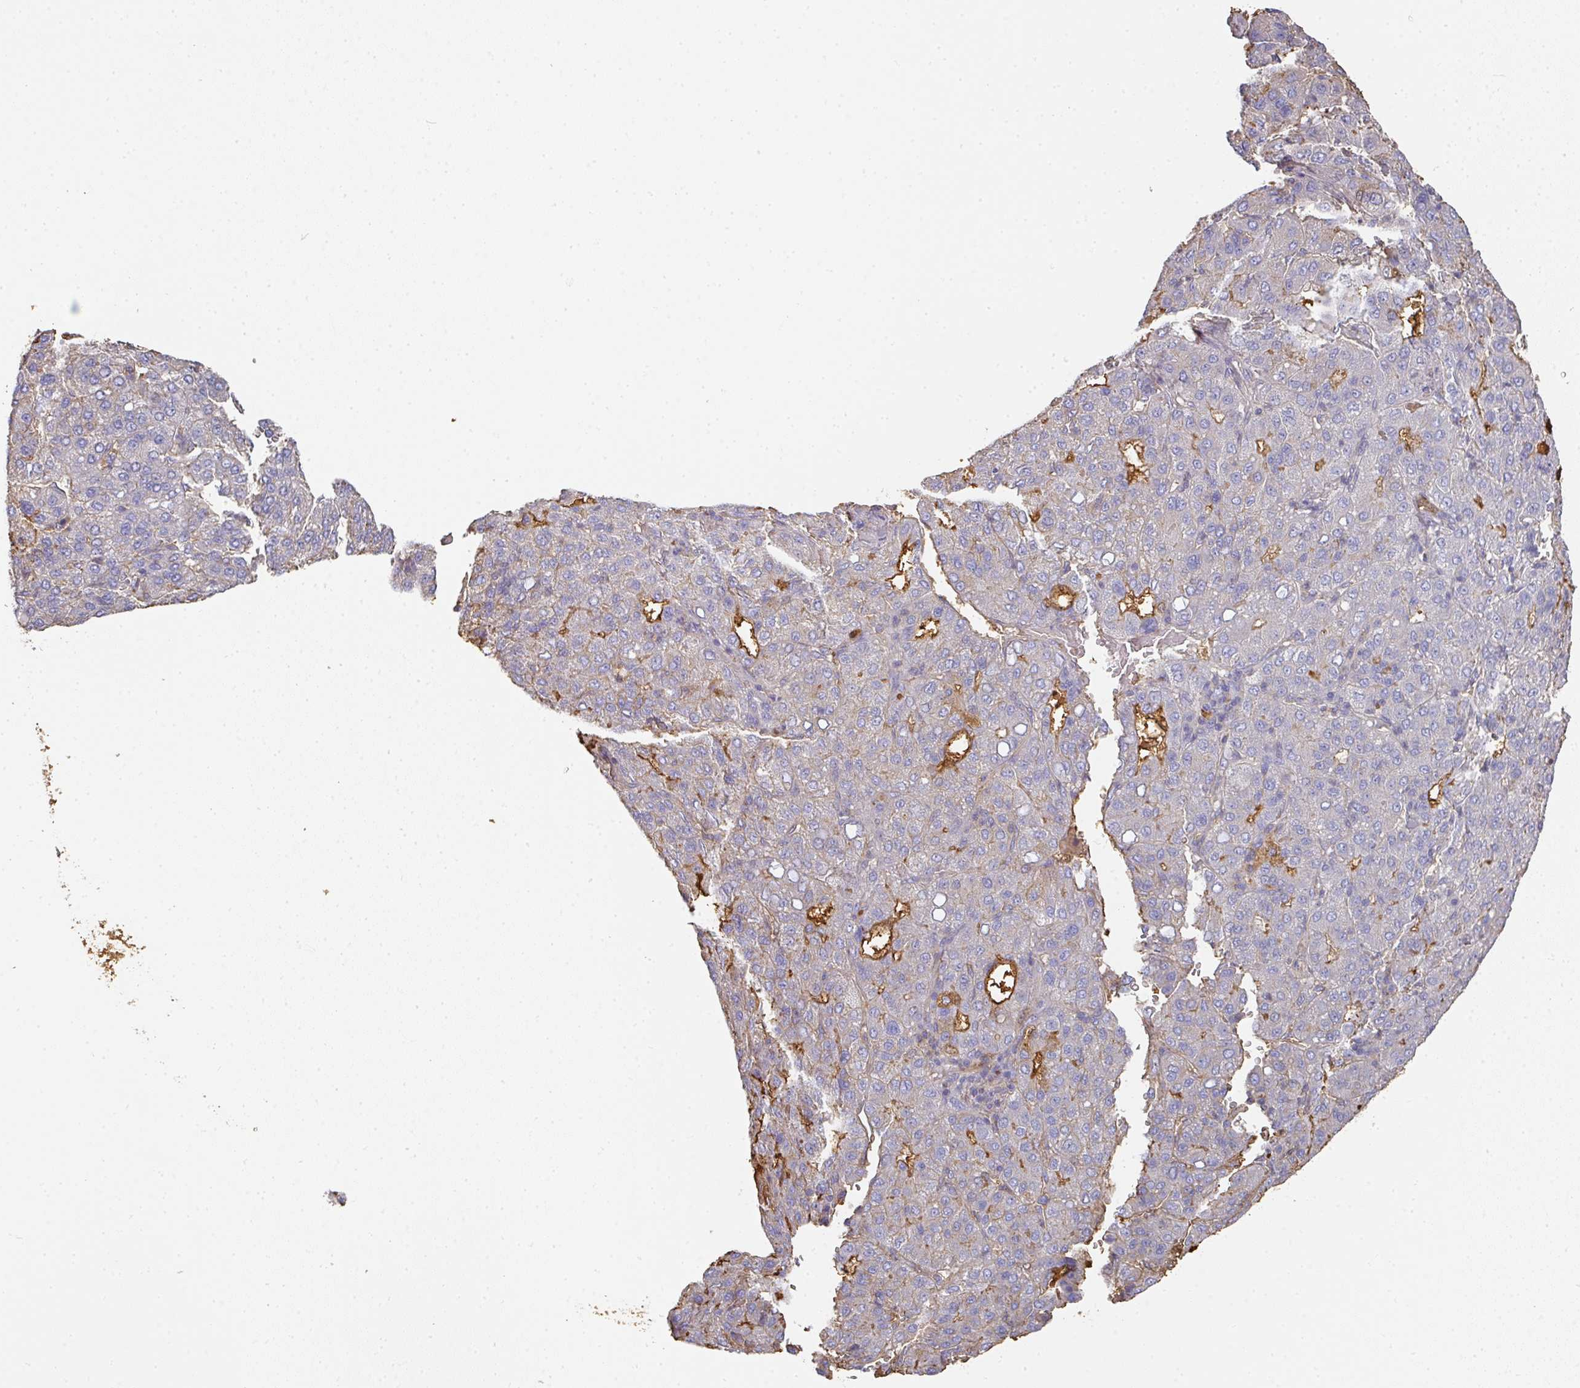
{"staining": {"intensity": "strong", "quantity": "<25%", "location": "cytoplasmic/membranous"}, "tissue": "liver cancer", "cell_type": "Tumor cells", "image_type": "cancer", "snomed": [{"axis": "morphology", "description": "Carcinoma, Hepatocellular, NOS"}, {"axis": "topography", "description": "Liver"}], "caption": "The photomicrograph exhibits immunohistochemical staining of hepatocellular carcinoma (liver). There is strong cytoplasmic/membranous staining is seen in about <25% of tumor cells. (Brightfield microscopy of DAB IHC at high magnification).", "gene": "ALB", "patient": {"sex": "male", "age": 65}}